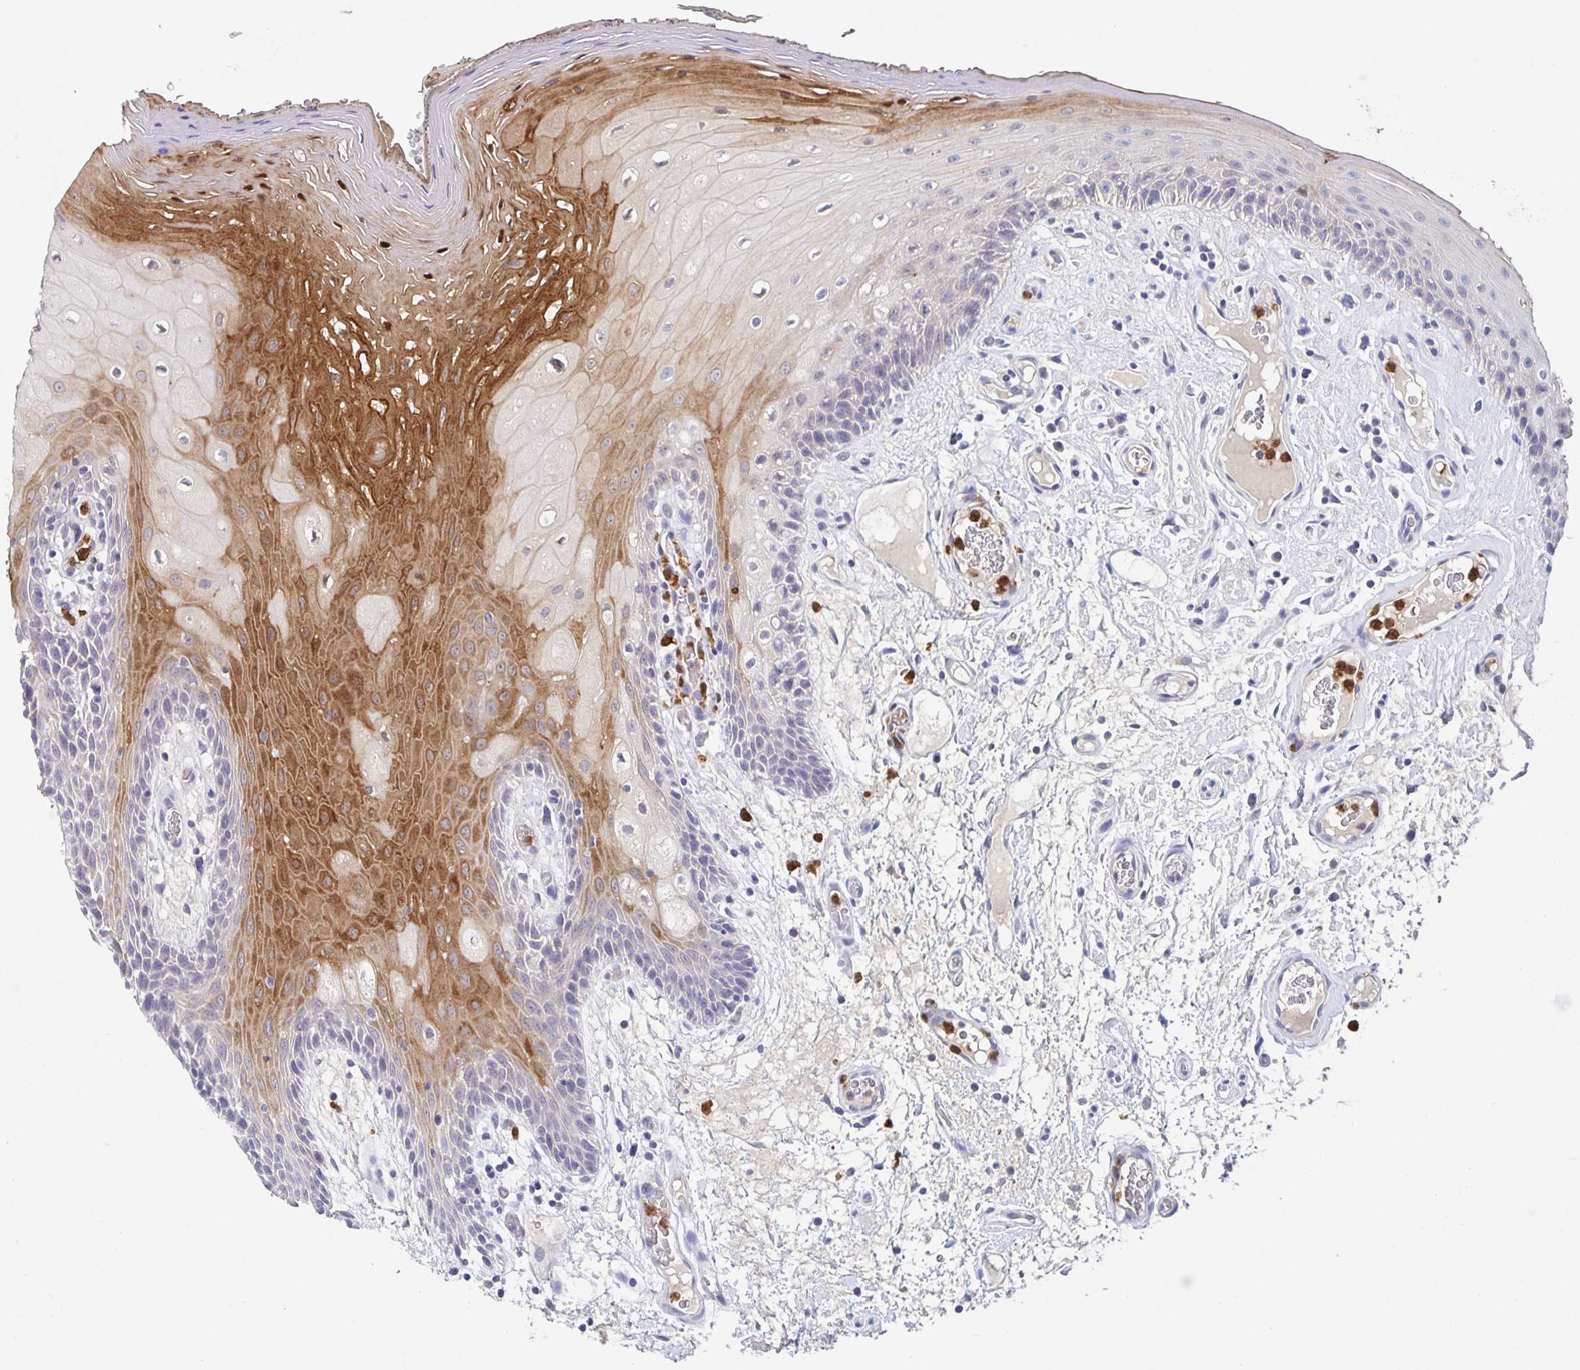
{"staining": {"intensity": "strong", "quantity": "25%-75%", "location": "cytoplasmic/membranous"}, "tissue": "oral mucosa", "cell_type": "Squamous epithelial cells", "image_type": "normal", "snomed": [{"axis": "morphology", "description": "Normal tissue, NOS"}, {"axis": "morphology", "description": "Squamous cell carcinoma, NOS"}, {"axis": "topography", "description": "Oral tissue"}, {"axis": "topography", "description": "Head-Neck"}], "caption": "Immunohistochemistry (IHC) (DAB) staining of benign oral mucosa demonstrates strong cytoplasmic/membranous protein expression in approximately 25%-75% of squamous epithelial cells.", "gene": "CDC42BPG", "patient": {"sex": "male", "age": 52}}